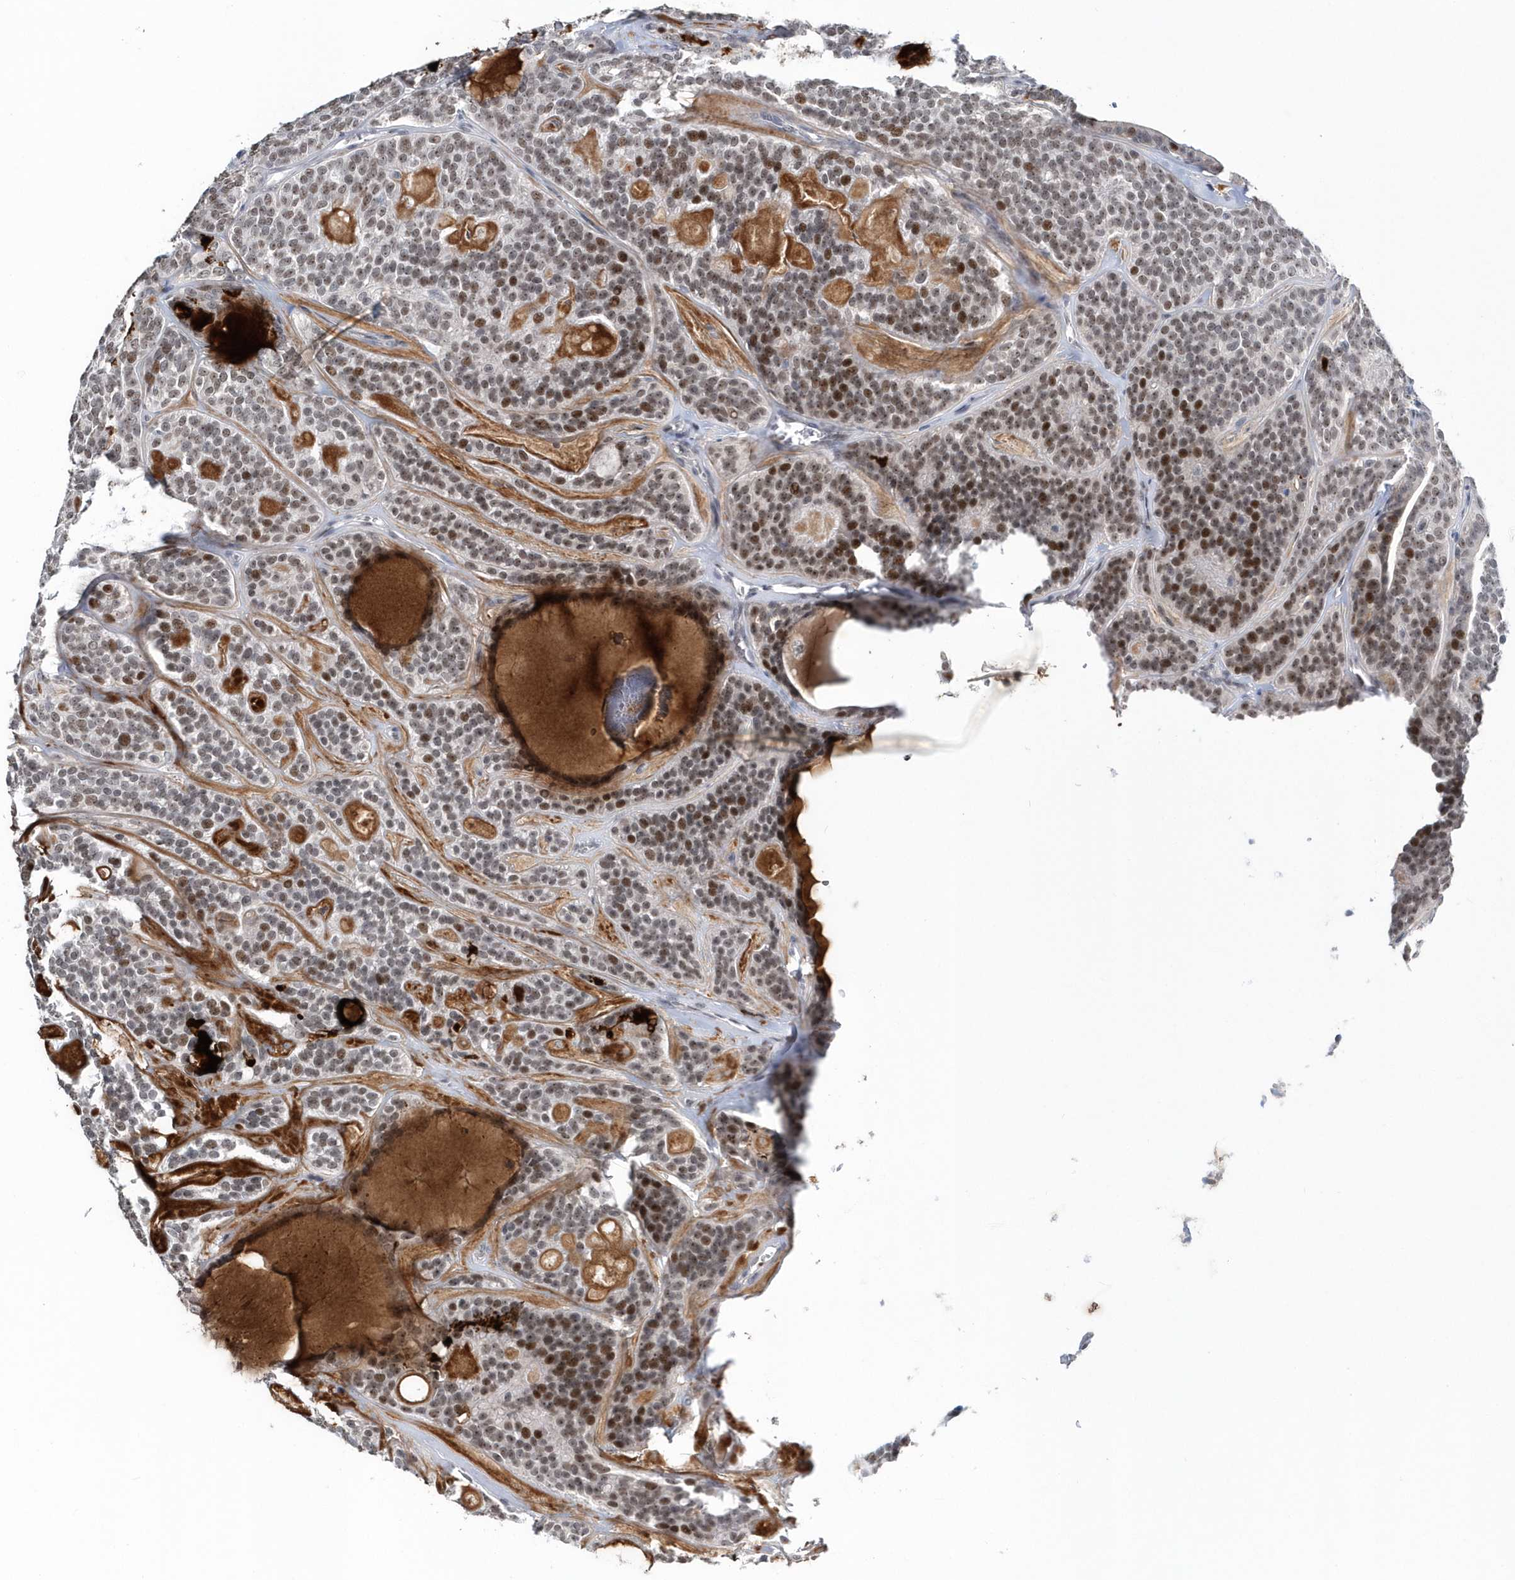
{"staining": {"intensity": "weak", "quantity": ">75%", "location": "nuclear"}, "tissue": "head and neck cancer", "cell_type": "Tumor cells", "image_type": "cancer", "snomed": [{"axis": "morphology", "description": "Adenocarcinoma, NOS"}, {"axis": "topography", "description": "Head-Neck"}], "caption": "An immunohistochemistry micrograph of neoplastic tissue is shown. Protein staining in brown highlights weak nuclear positivity in head and neck cancer within tumor cells.", "gene": "ASCL4", "patient": {"sex": "male", "age": 66}}